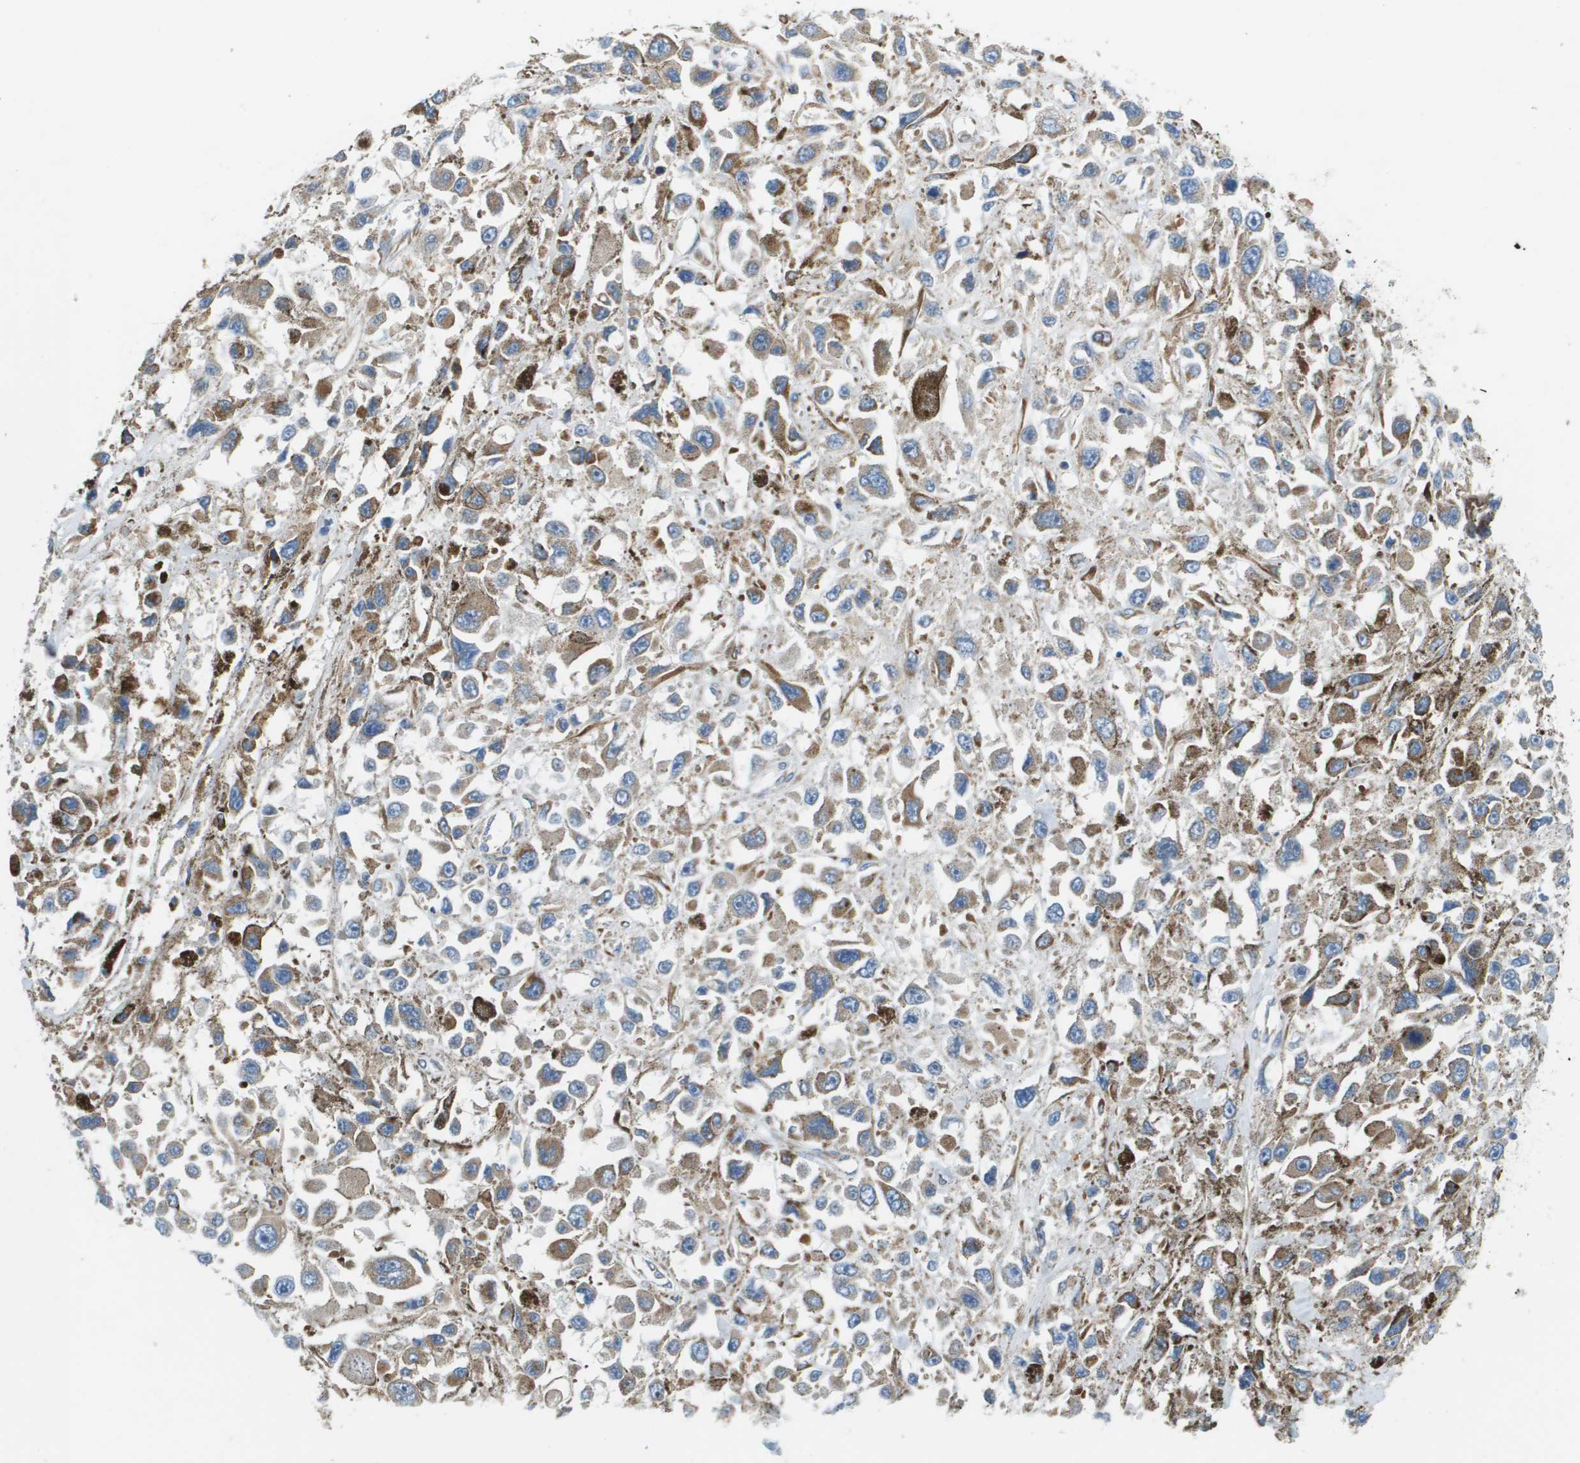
{"staining": {"intensity": "moderate", "quantity": ">75%", "location": "cytoplasmic/membranous"}, "tissue": "melanoma", "cell_type": "Tumor cells", "image_type": "cancer", "snomed": [{"axis": "morphology", "description": "Malignant melanoma, Metastatic site"}, {"axis": "topography", "description": "Lymph node"}], "caption": "DAB (3,3'-diaminobenzidine) immunohistochemical staining of human melanoma exhibits moderate cytoplasmic/membranous protein staining in about >75% of tumor cells.", "gene": "TAOK3", "patient": {"sex": "male", "age": 59}}